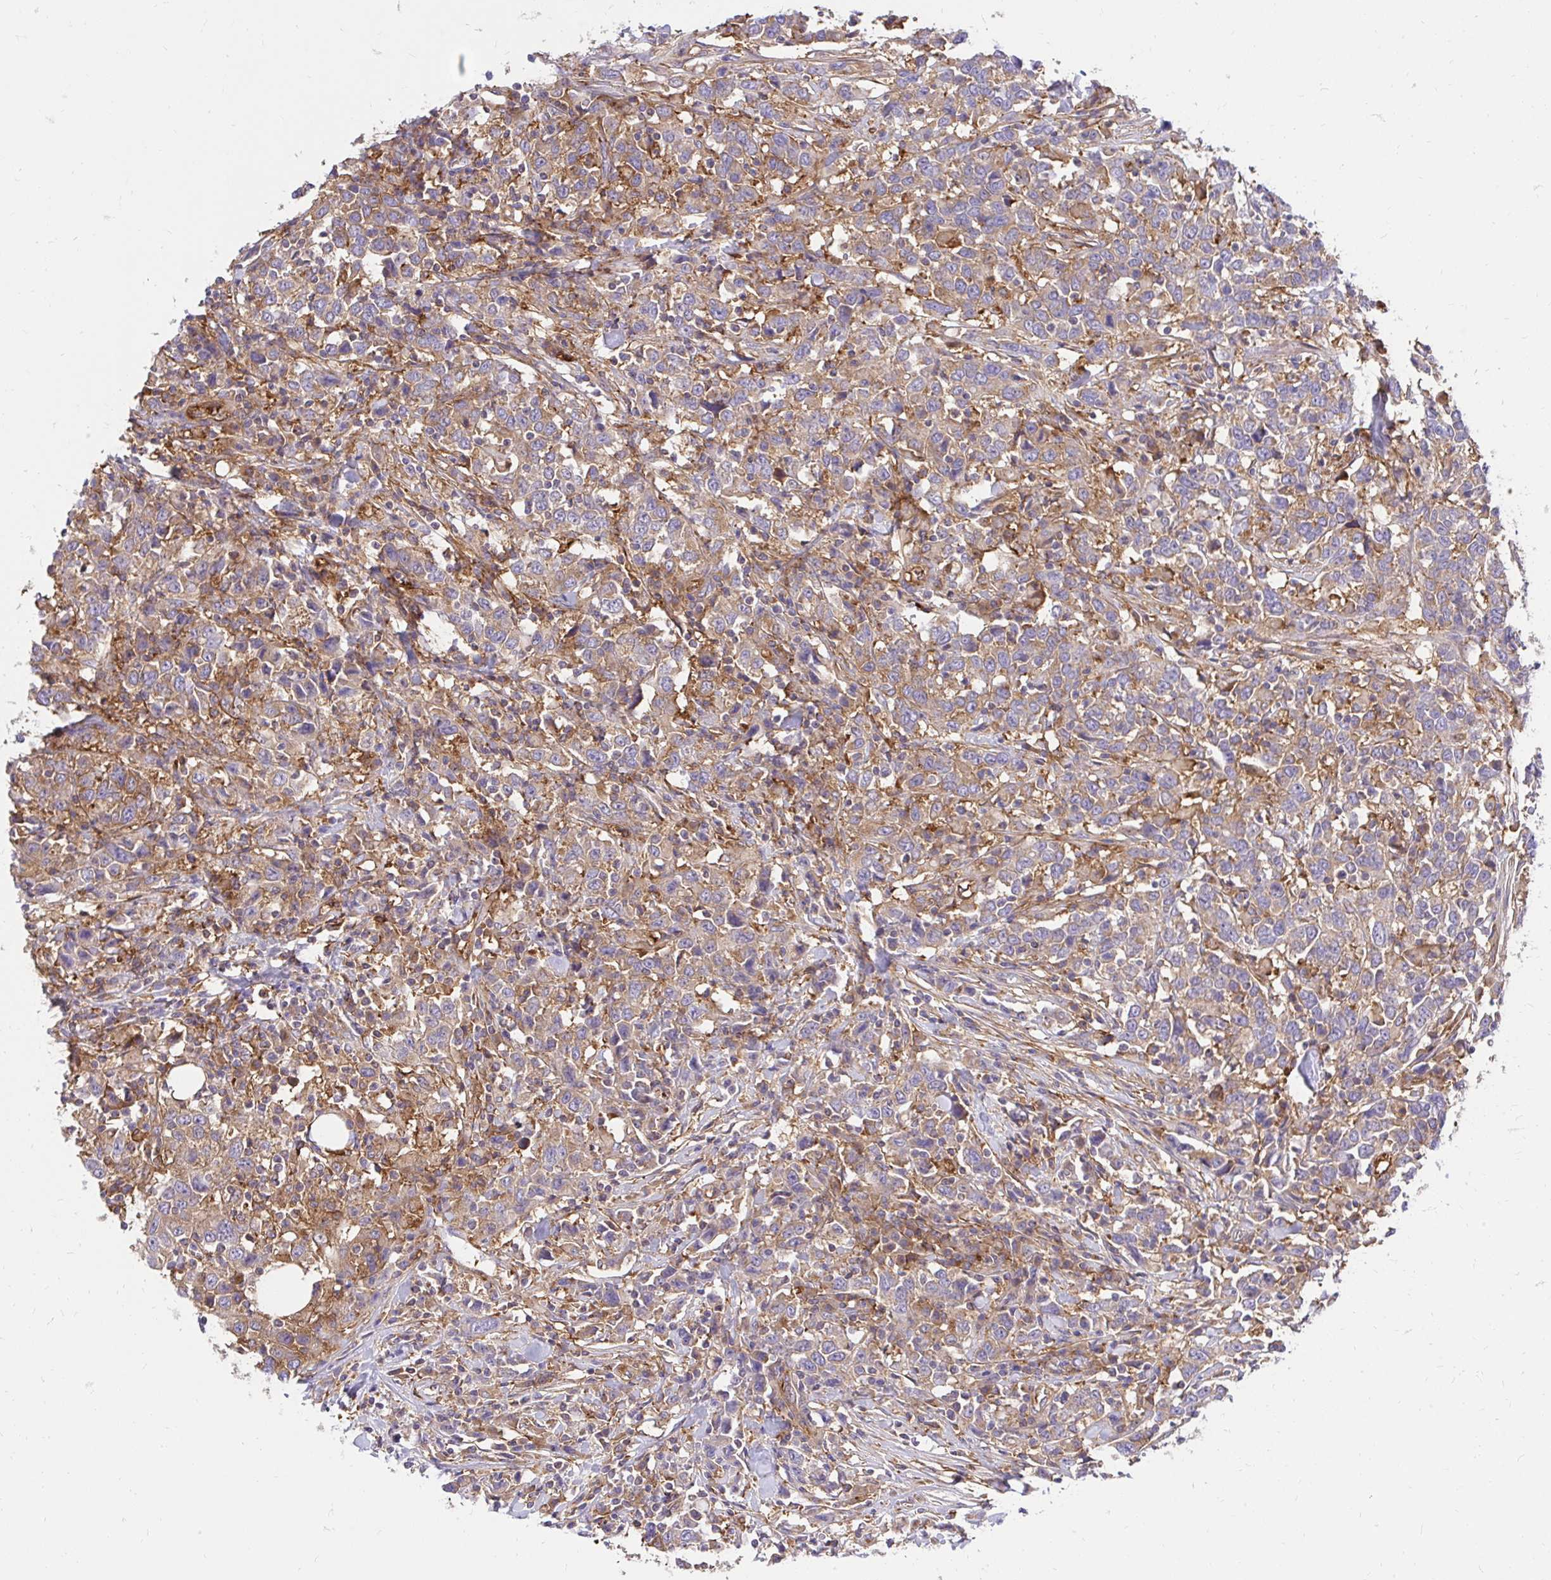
{"staining": {"intensity": "moderate", "quantity": "25%-75%", "location": "cytoplasmic/membranous"}, "tissue": "urothelial cancer", "cell_type": "Tumor cells", "image_type": "cancer", "snomed": [{"axis": "morphology", "description": "Urothelial carcinoma, High grade"}, {"axis": "topography", "description": "Urinary bladder"}], "caption": "Approximately 25%-75% of tumor cells in human urothelial cancer demonstrate moderate cytoplasmic/membranous protein positivity as visualized by brown immunohistochemical staining.", "gene": "ABCB10", "patient": {"sex": "male", "age": 61}}